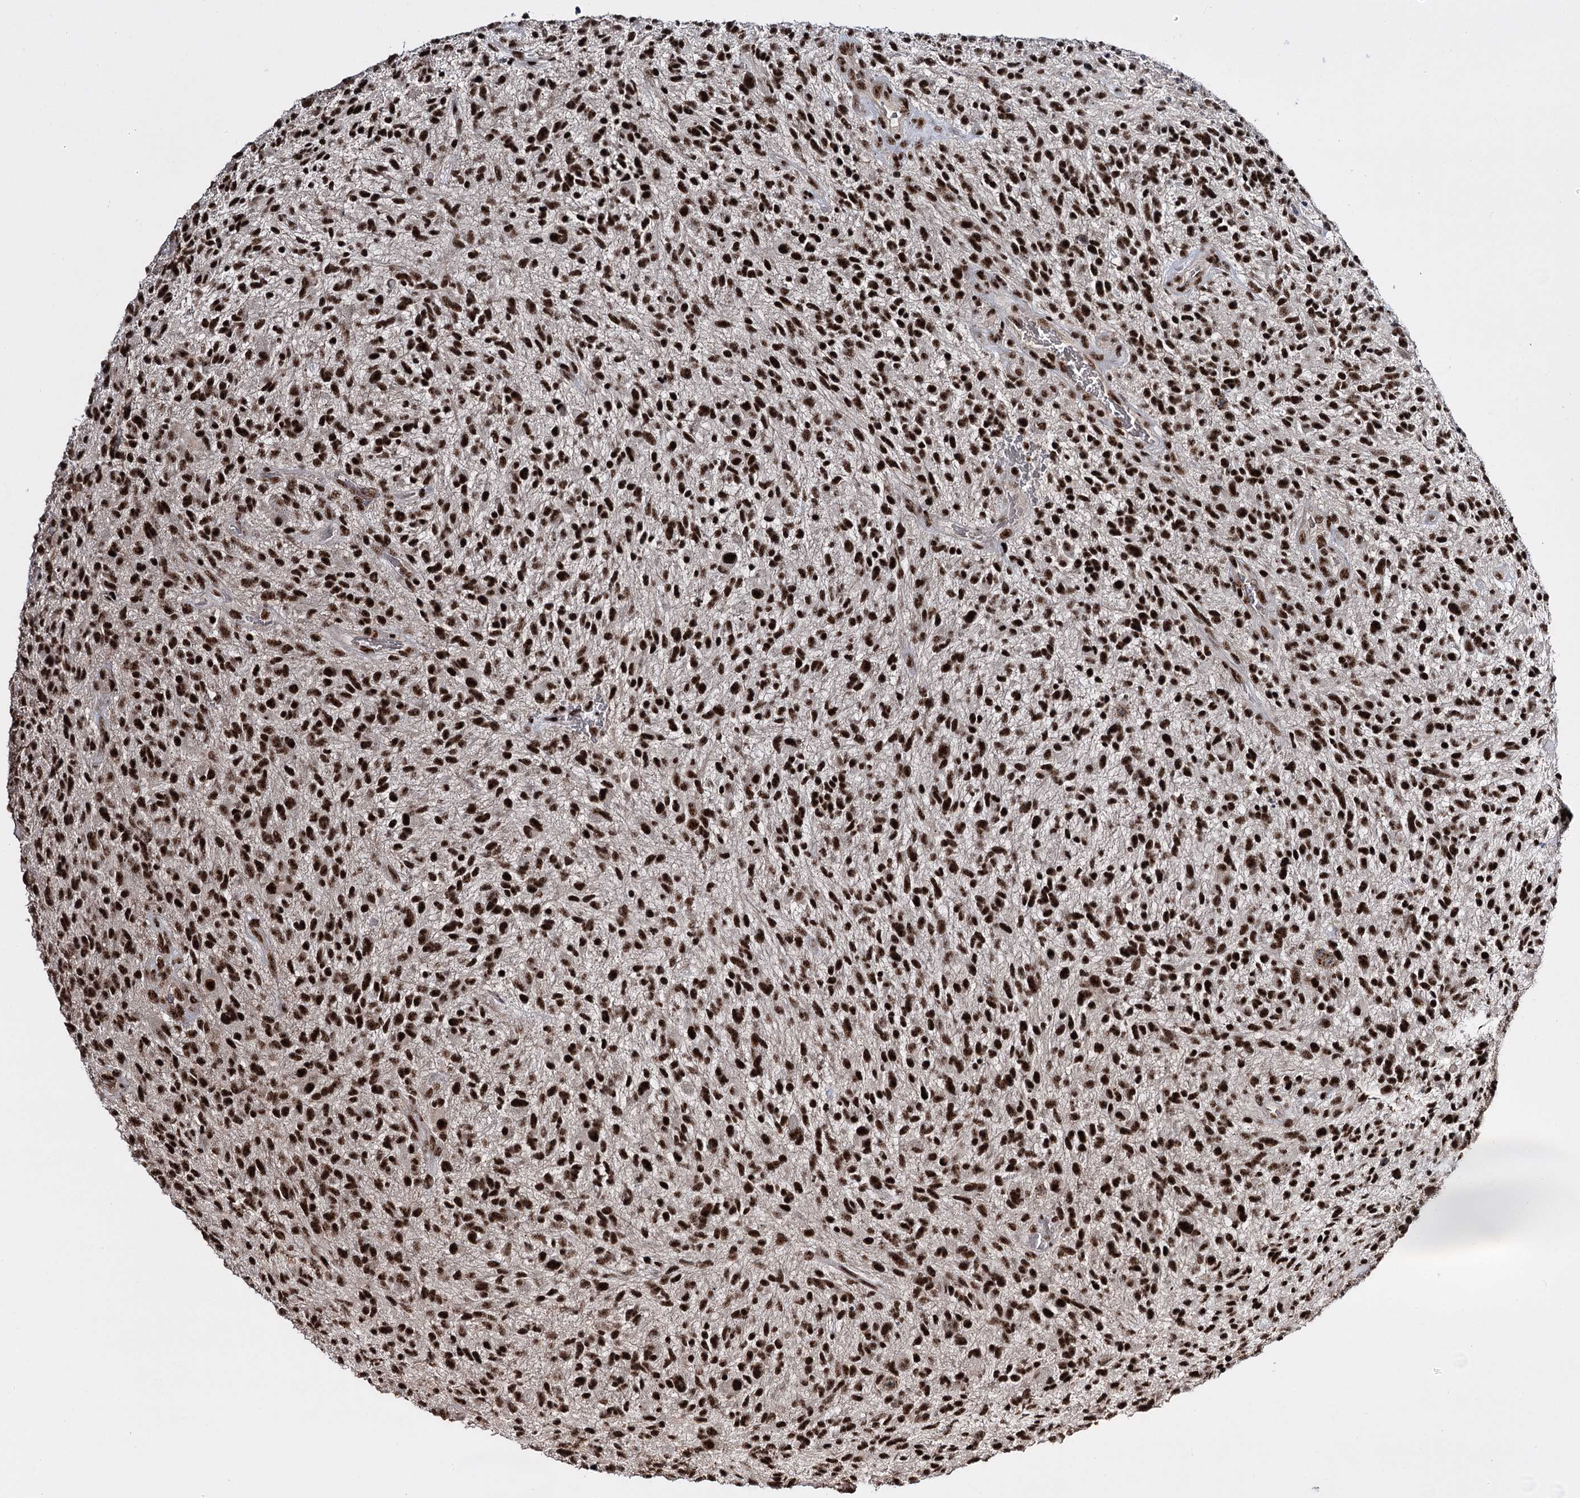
{"staining": {"intensity": "strong", "quantity": ">75%", "location": "nuclear"}, "tissue": "glioma", "cell_type": "Tumor cells", "image_type": "cancer", "snomed": [{"axis": "morphology", "description": "Glioma, malignant, High grade"}, {"axis": "topography", "description": "Brain"}], "caption": "Approximately >75% of tumor cells in malignant high-grade glioma show strong nuclear protein positivity as visualized by brown immunohistochemical staining.", "gene": "PRPF40A", "patient": {"sex": "male", "age": 47}}